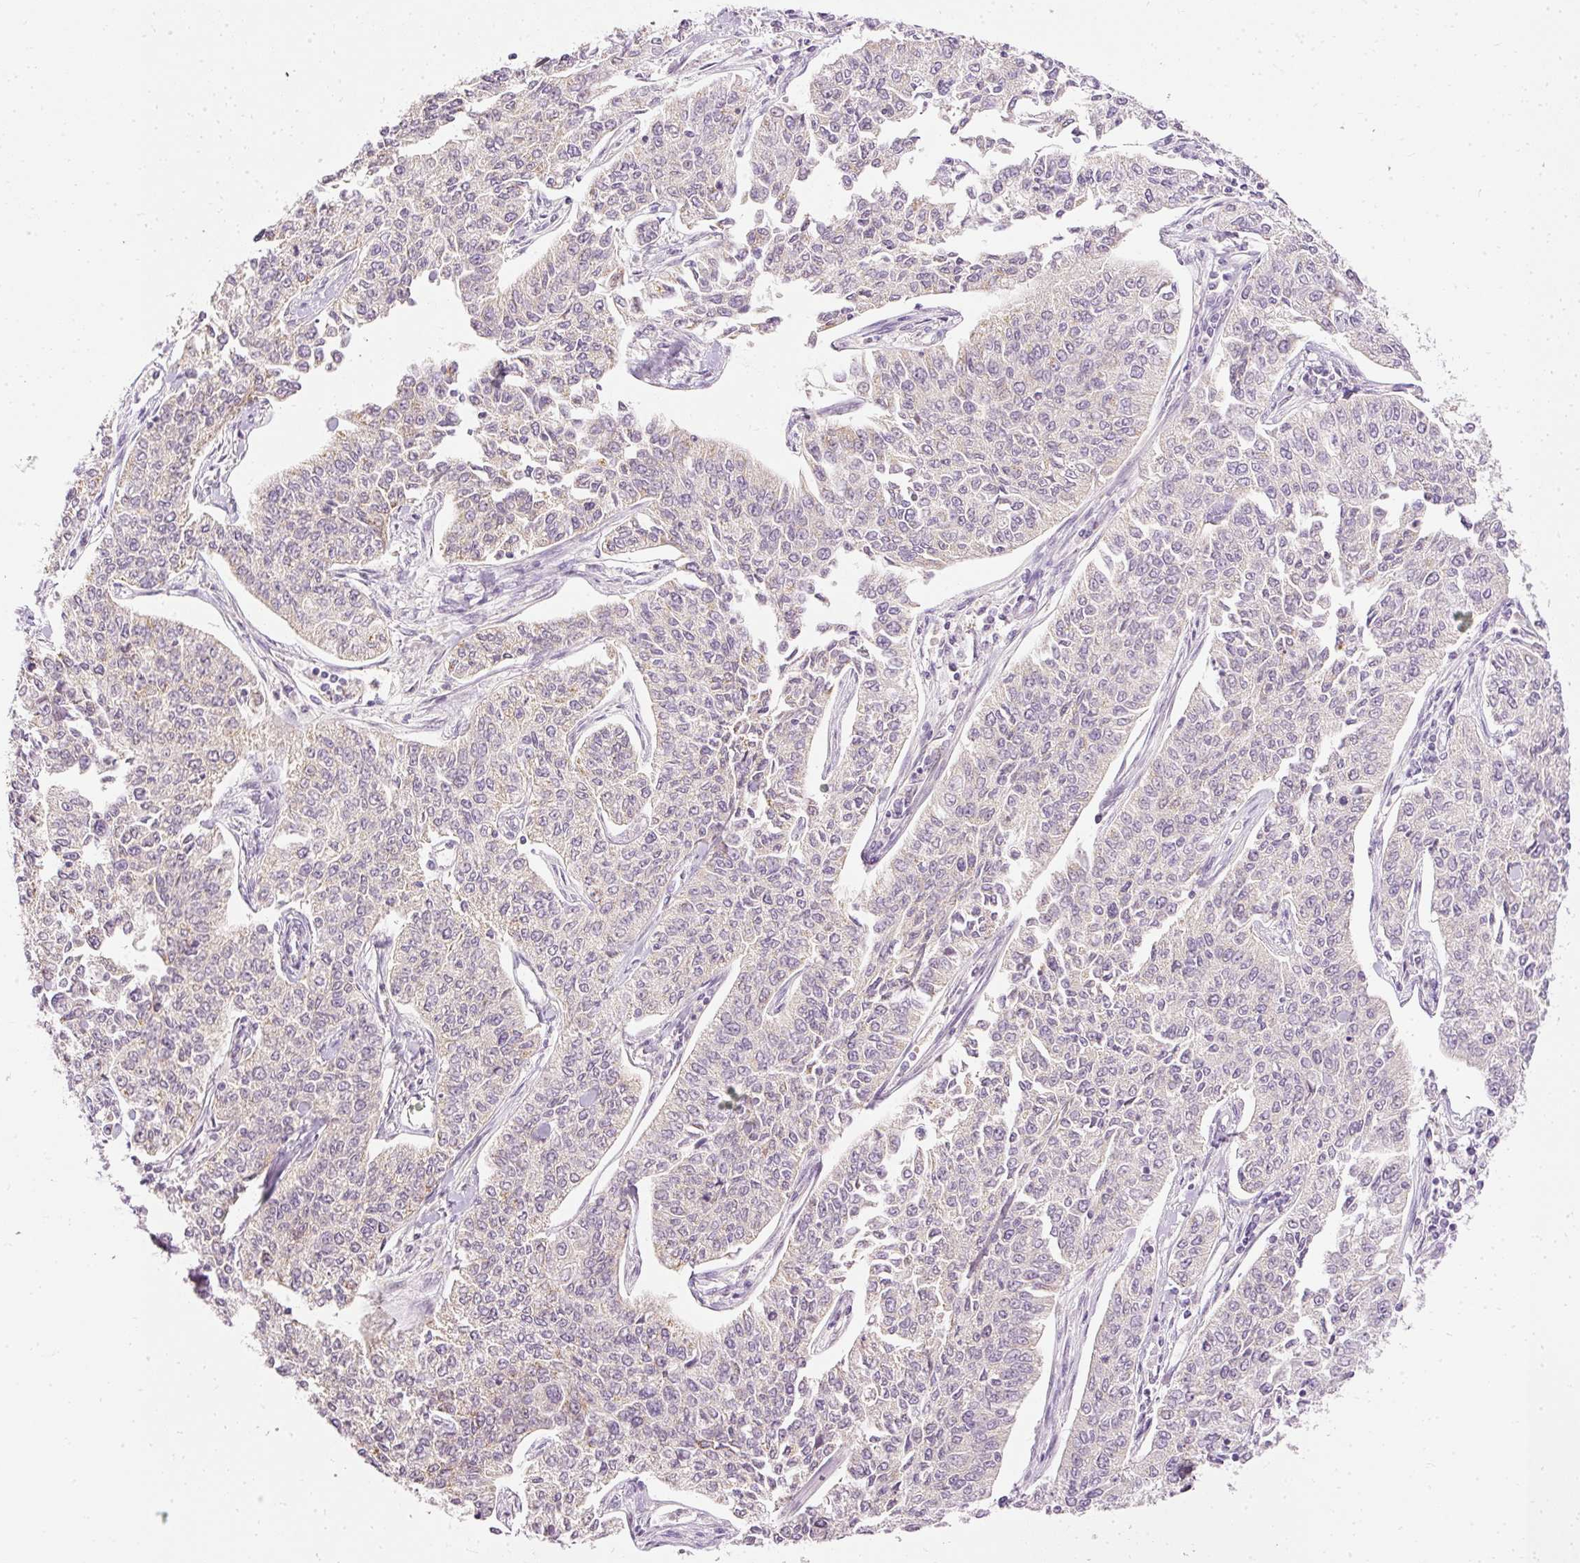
{"staining": {"intensity": "negative", "quantity": "none", "location": "none"}, "tissue": "cervical cancer", "cell_type": "Tumor cells", "image_type": "cancer", "snomed": [{"axis": "morphology", "description": "Squamous cell carcinoma, NOS"}, {"axis": "topography", "description": "Cervix"}], "caption": "There is no significant staining in tumor cells of cervical cancer. Nuclei are stained in blue.", "gene": "ARMH3", "patient": {"sex": "female", "age": 35}}